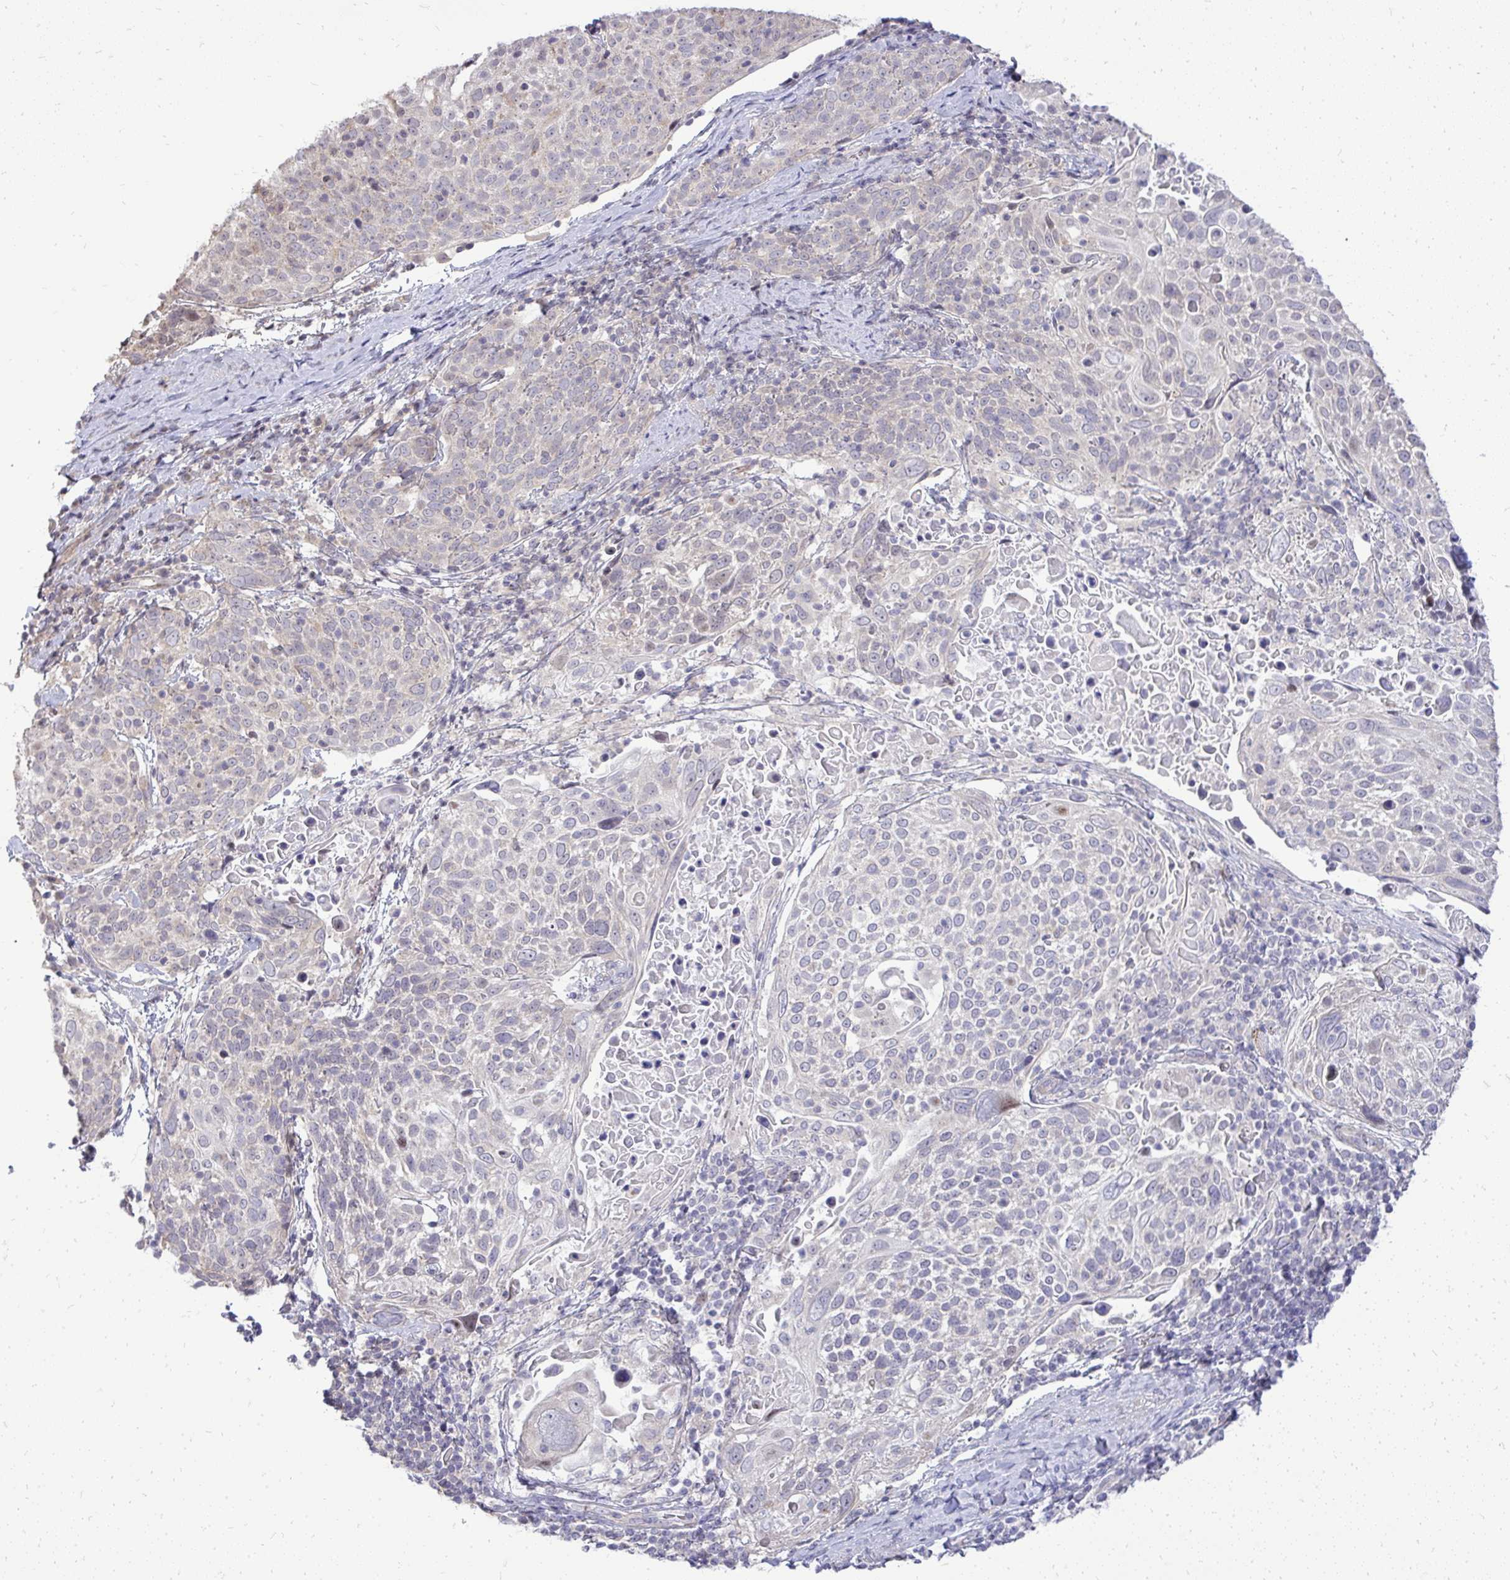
{"staining": {"intensity": "negative", "quantity": "none", "location": "none"}, "tissue": "cervical cancer", "cell_type": "Tumor cells", "image_type": "cancer", "snomed": [{"axis": "morphology", "description": "Squamous cell carcinoma, NOS"}, {"axis": "topography", "description": "Cervix"}], "caption": "Squamous cell carcinoma (cervical) was stained to show a protein in brown. There is no significant staining in tumor cells.", "gene": "OR8D1", "patient": {"sex": "female", "age": 61}}